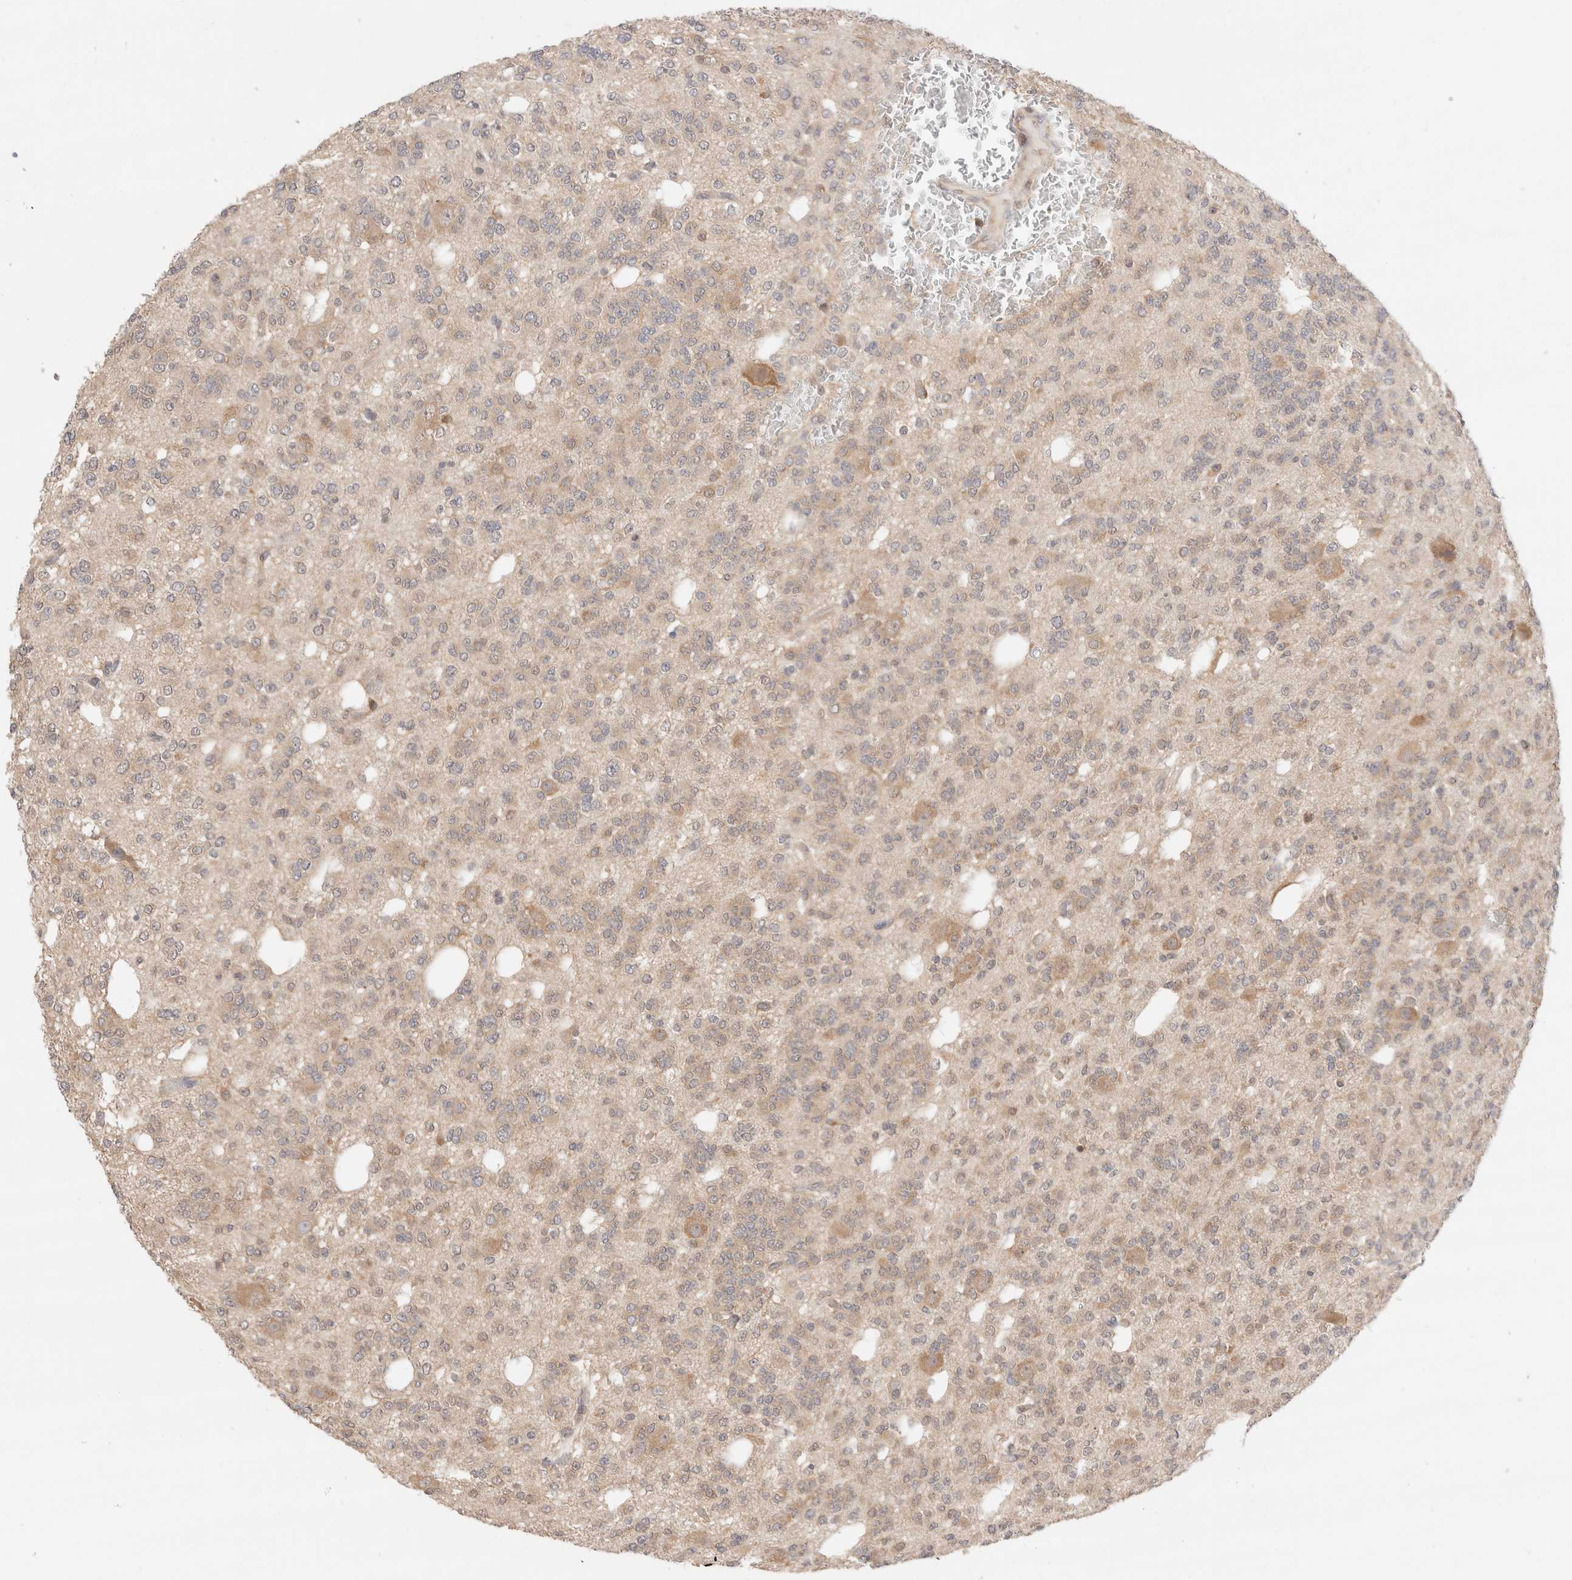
{"staining": {"intensity": "weak", "quantity": "25%-75%", "location": "cytoplasmic/membranous"}, "tissue": "glioma", "cell_type": "Tumor cells", "image_type": "cancer", "snomed": [{"axis": "morphology", "description": "Glioma, malignant, Low grade"}, {"axis": "topography", "description": "Brain"}], "caption": "Immunohistochemistry (IHC) of human glioma exhibits low levels of weak cytoplasmic/membranous staining in approximately 25%-75% of tumor cells. The protein of interest is shown in brown color, while the nuclei are stained blue.", "gene": "C17orf97", "patient": {"sex": "male", "age": 38}}